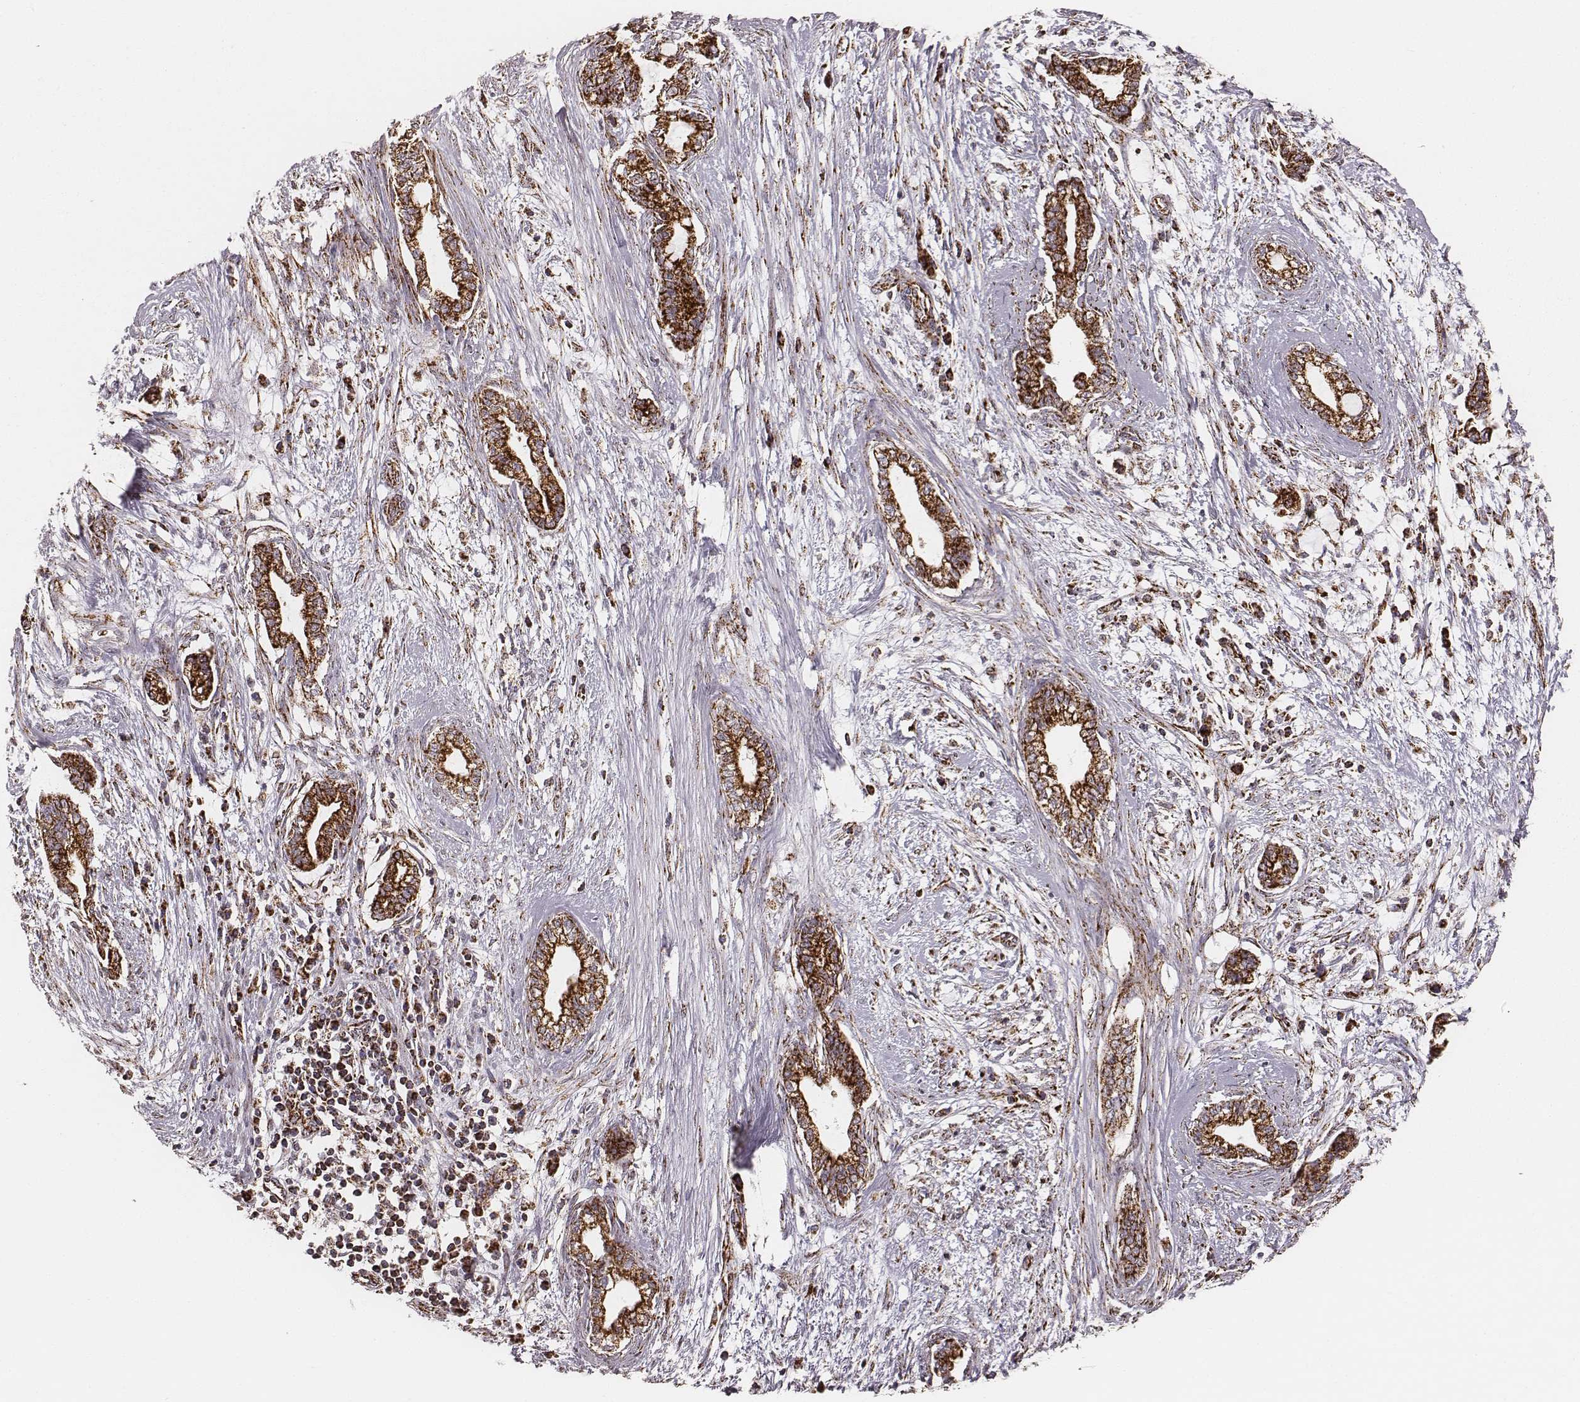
{"staining": {"intensity": "strong", "quantity": ">75%", "location": "cytoplasmic/membranous"}, "tissue": "cervical cancer", "cell_type": "Tumor cells", "image_type": "cancer", "snomed": [{"axis": "morphology", "description": "Adenocarcinoma, NOS"}, {"axis": "topography", "description": "Cervix"}], "caption": "Approximately >75% of tumor cells in human adenocarcinoma (cervical) reveal strong cytoplasmic/membranous protein expression as visualized by brown immunohistochemical staining.", "gene": "TUFM", "patient": {"sex": "female", "age": 62}}